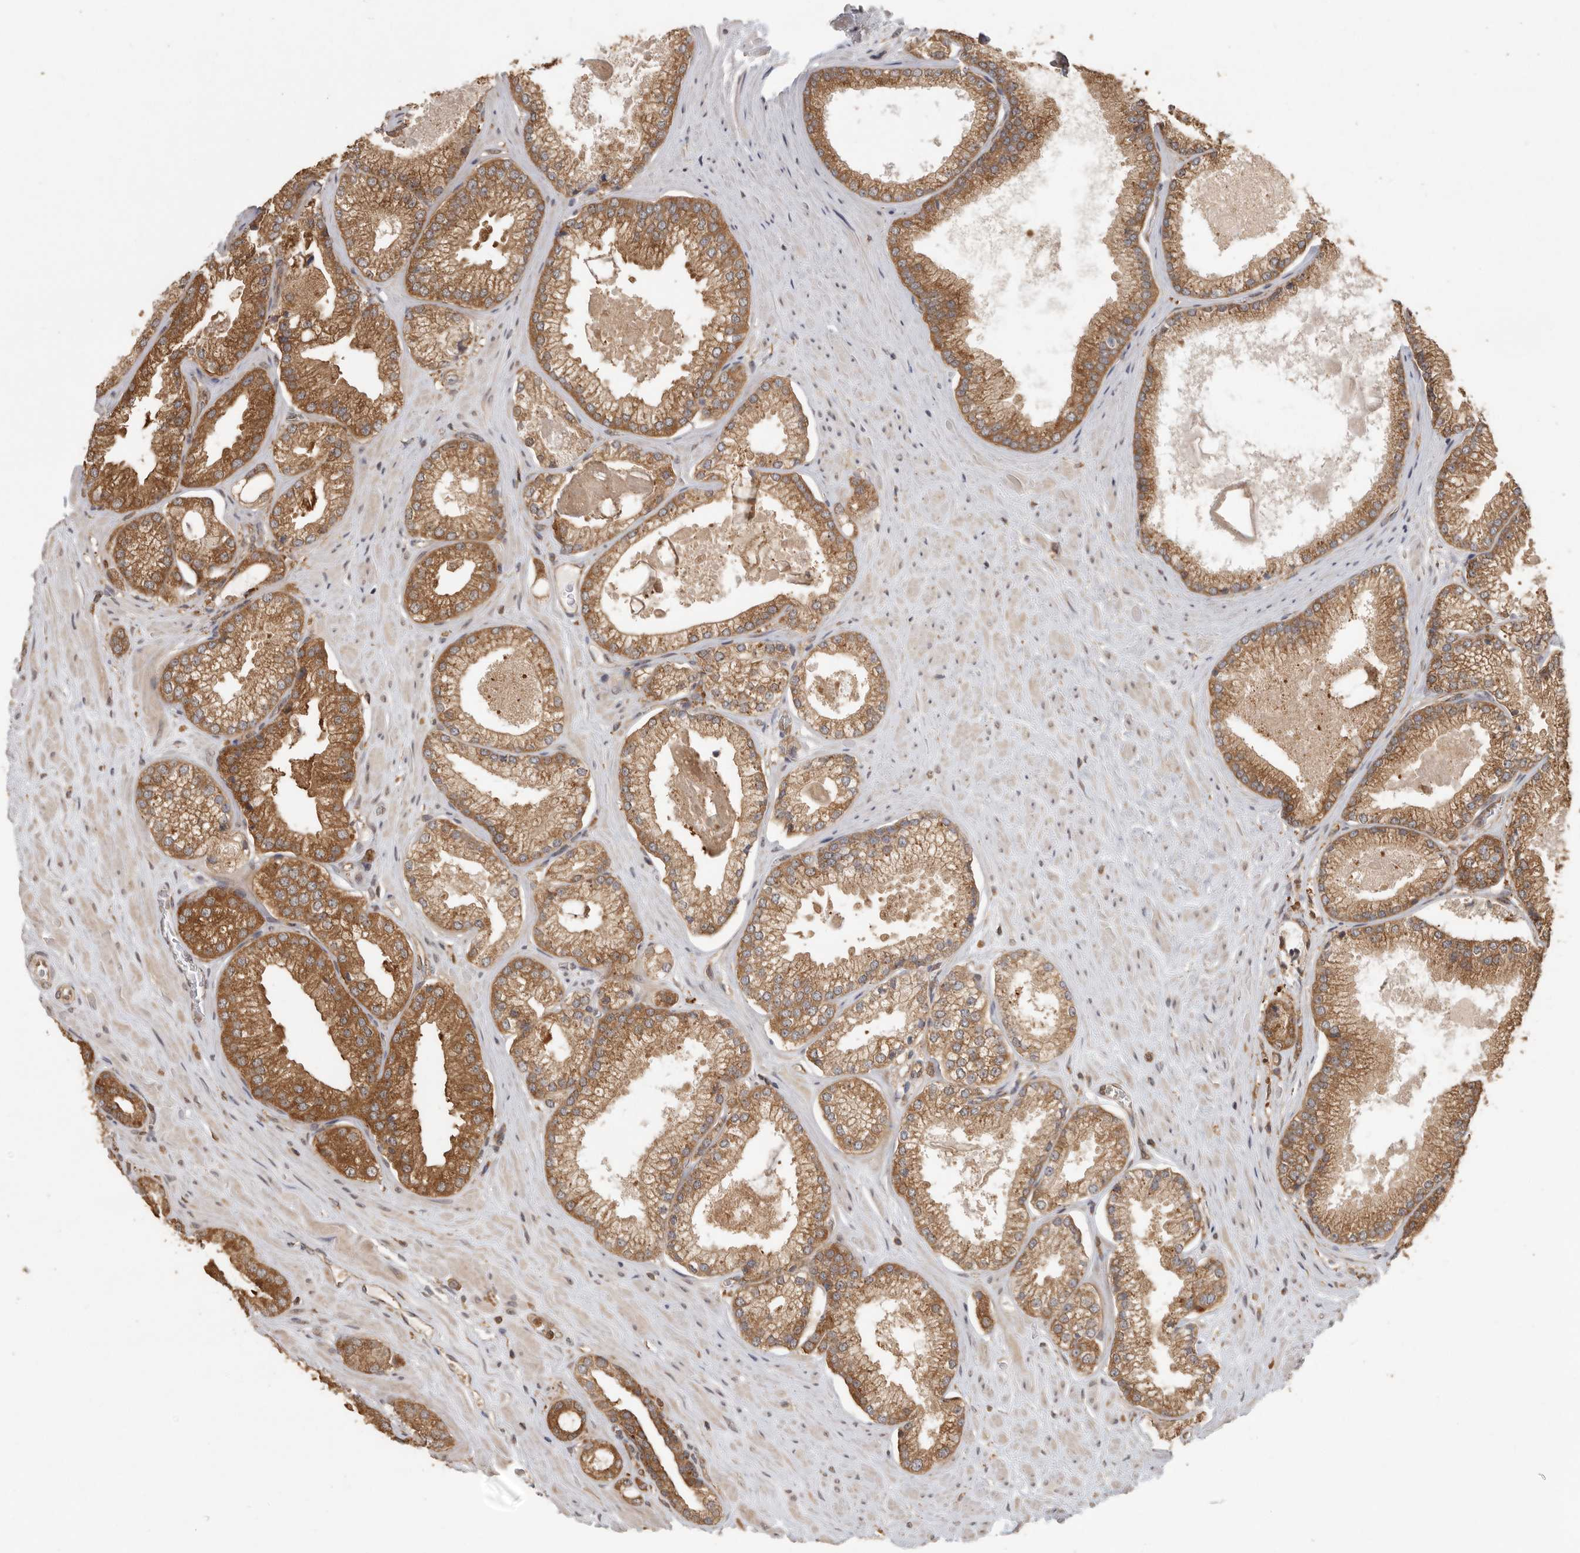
{"staining": {"intensity": "moderate", "quantity": ">75%", "location": "cytoplasmic/membranous"}, "tissue": "prostate cancer", "cell_type": "Tumor cells", "image_type": "cancer", "snomed": [{"axis": "morphology", "description": "Adenocarcinoma, Low grade"}, {"axis": "topography", "description": "Prostate"}], "caption": "High-power microscopy captured an immunohistochemistry micrograph of prostate adenocarcinoma (low-grade), revealing moderate cytoplasmic/membranous expression in about >75% of tumor cells.", "gene": "CCT8", "patient": {"sex": "male", "age": 62}}